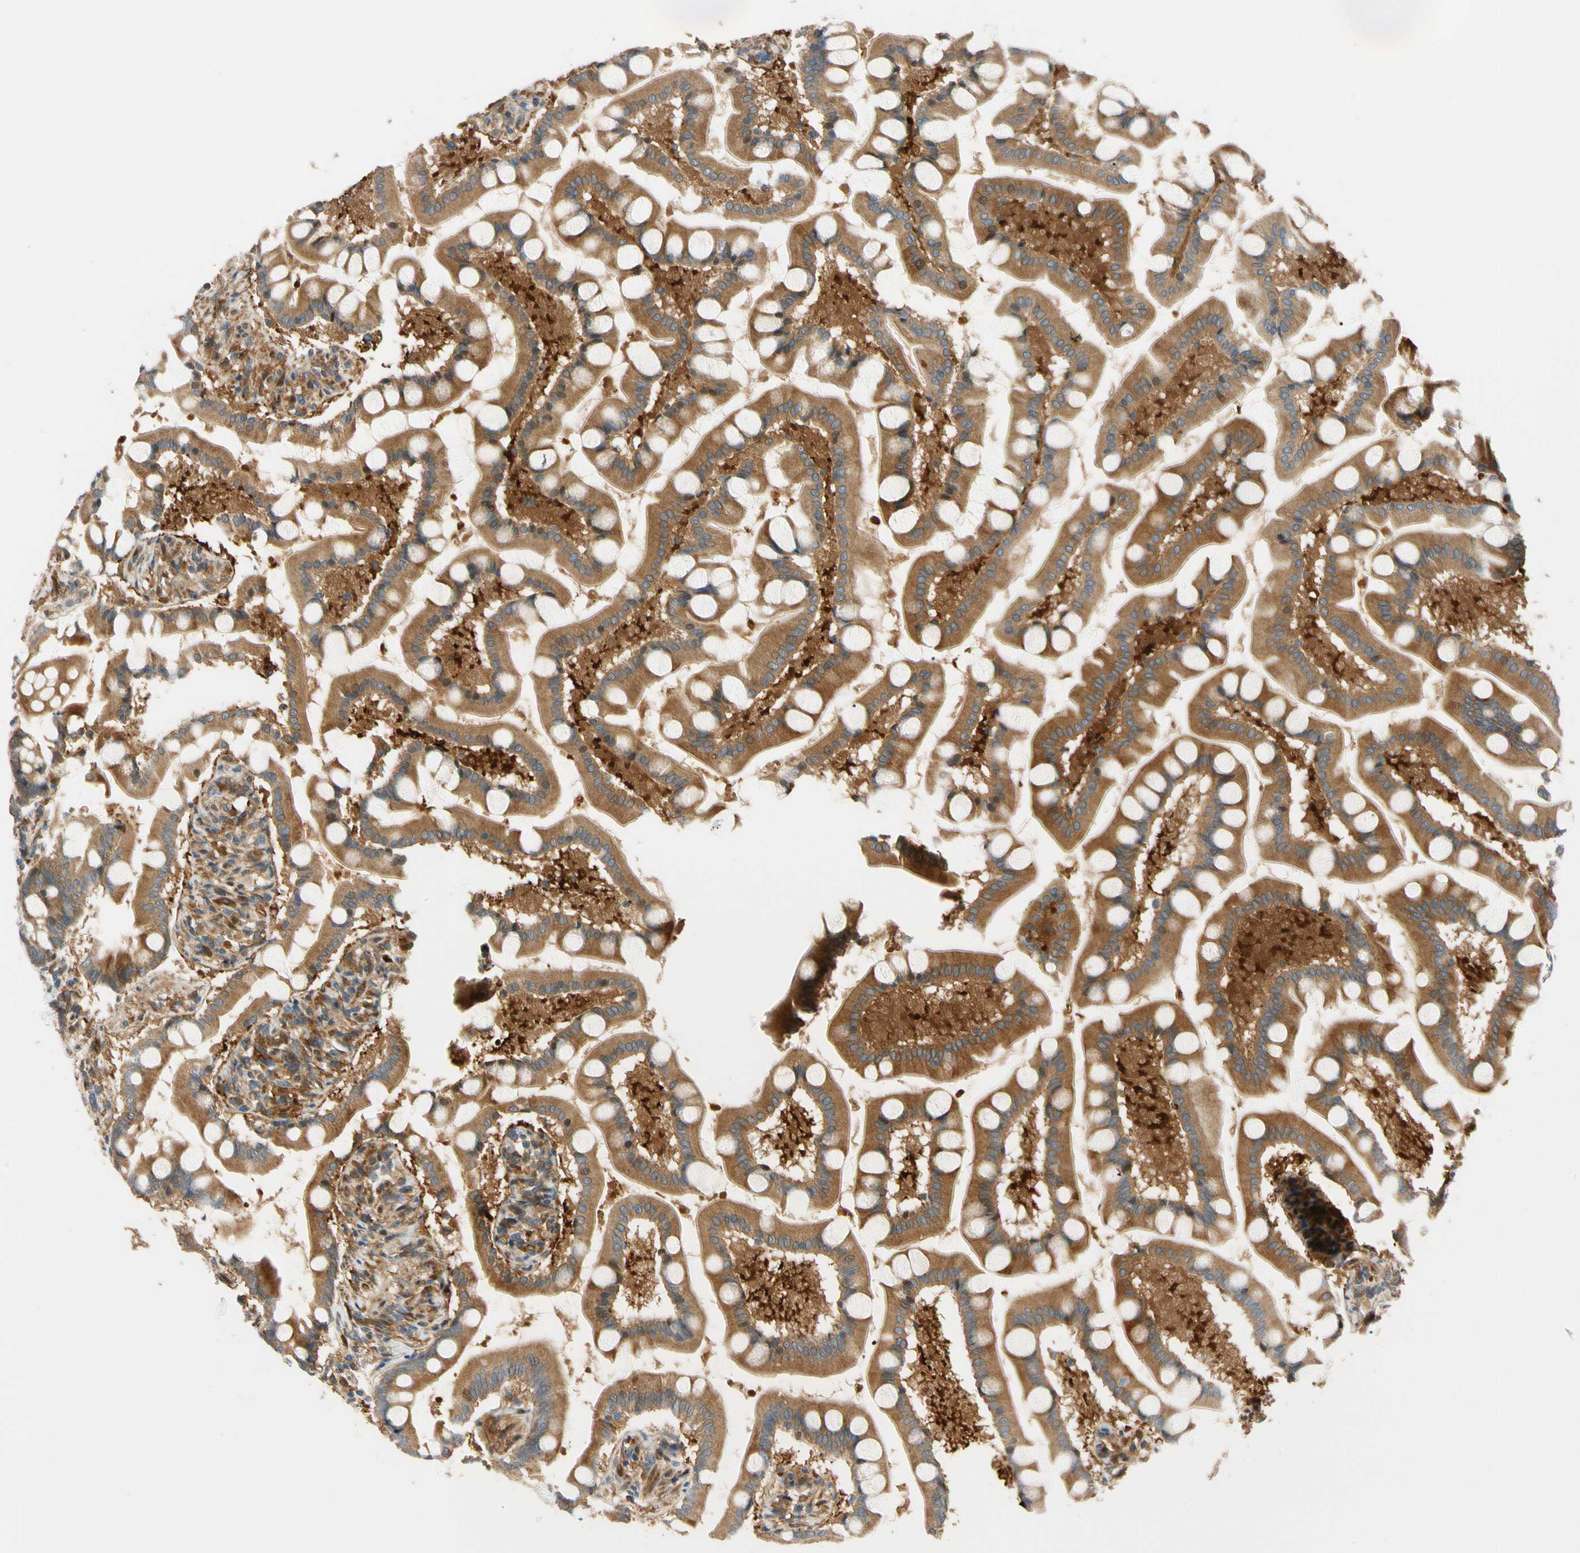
{"staining": {"intensity": "strong", "quantity": ">75%", "location": "cytoplasmic/membranous"}, "tissue": "small intestine", "cell_type": "Glandular cells", "image_type": "normal", "snomed": [{"axis": "morphology", "description": "Normal tissue, NOS"}, {"axis": "topography", "description": "Small intestine"}], "caption": "There is high levels of strong cytoplasmic/membranous positivity in glandular cells of normal small intestine, as demonstrated by immunohistochemical staining (brown color).", "gene": "PARP14", "patient": {"sex": "male", "age": 41}}